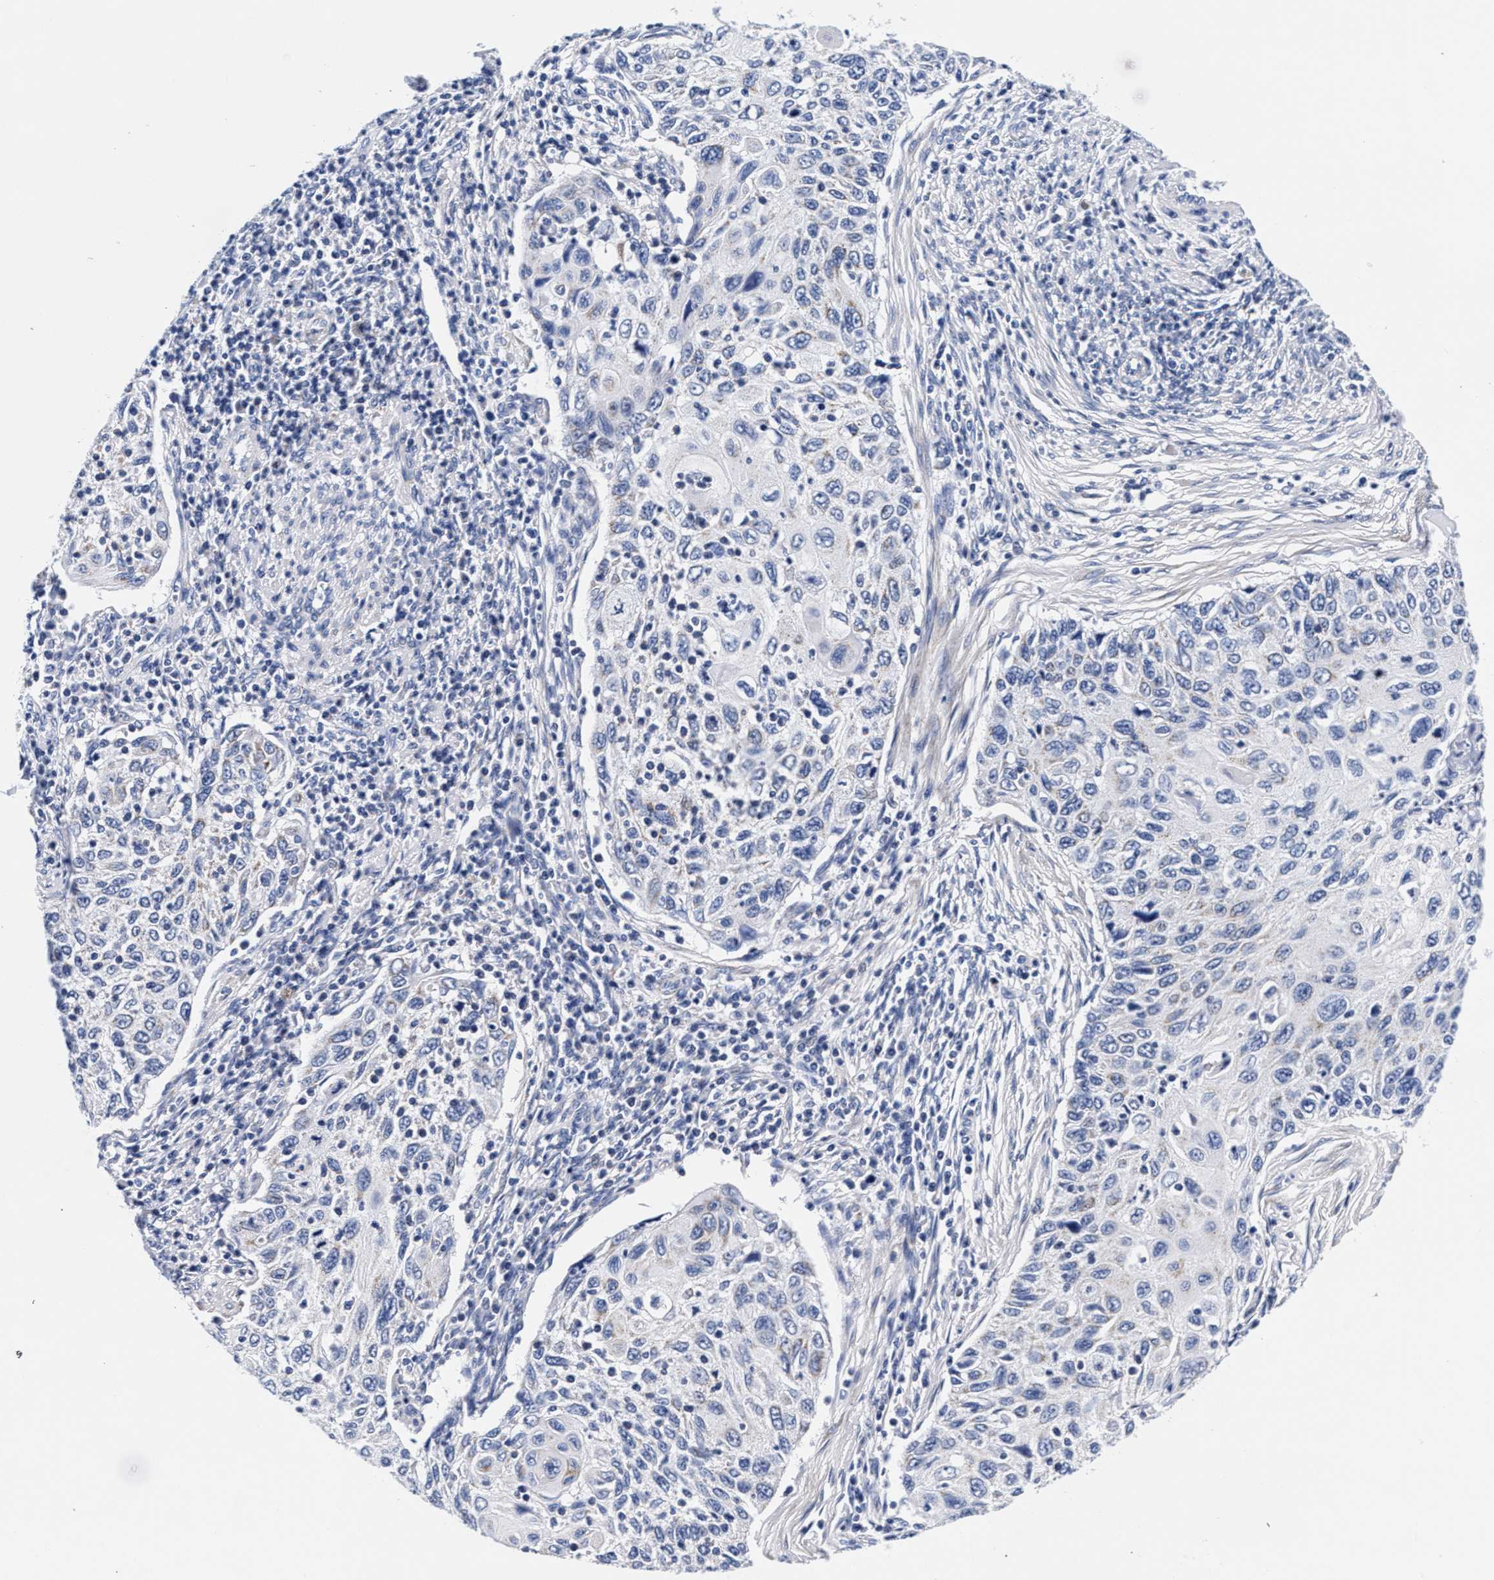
{"staining": {"intensity": "negative", "quantity": "none", "location": "none"}, "tissue": "cervical cancer", "cell_type": "Tumor cells", "image_type": "cancer", "snomed": [{"axis": "morphology", "description": "Squamous cell carcinoma, NOS"}, {"axis": "topography", "description": "Cervix"}], "caption": "Immunohistochemistry of human squamous cell carcinoma (cervical) exhibits no expression in tumor cells. (Immunohistochemistry (ihc), brightfield microscopy, high magnification).", "gene": "RAB3B", "patient": {"sex": "female", "age": 70}}